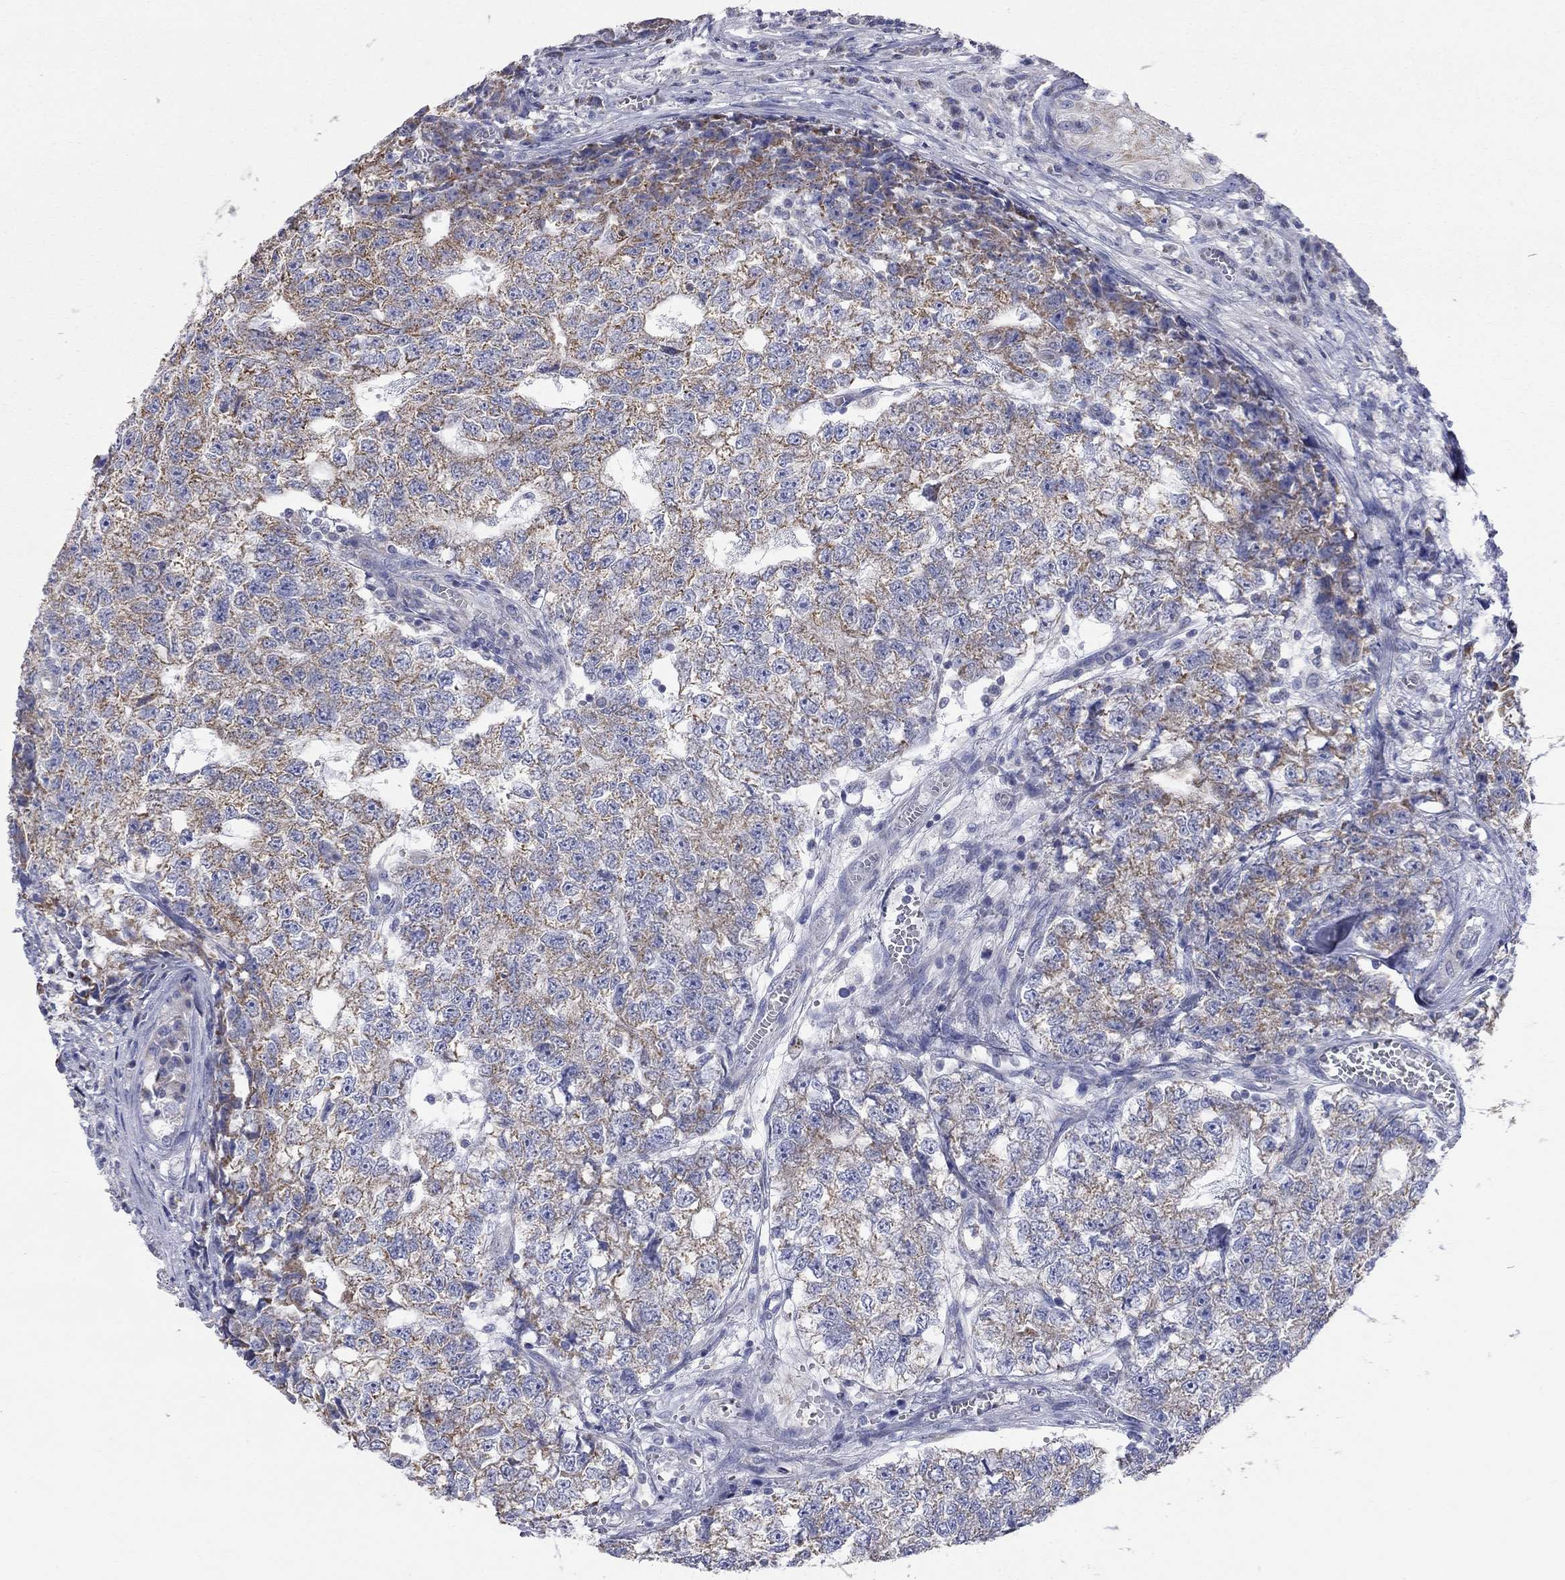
{"staining": {"intensity": "moderate", "quantity": ">75%", "location": "cytoplasmic/membranous"}, "tissue": "testis cancer", "cell_type": "Tumor cells", "image_type": "cancer", "snomed": [{"axis": "morphology", "description": "Seminoma, NOS"}, {"axis": "morphology", "description": "Carcinoma, Embryonal, NOS"}, {"axis": "topography", "description": "Testis"}], "caption": "Immunohistochemistry (IHC) (DAB) staining of human embryonal carcinoma (testis) exhibits moderate cytoplasmic/membranous protein expression in about >75% of tumor cells. (DAB (3,3'-diaminobenzidine) = brown stain, brightfield microscopy at high magnification).", "gene": "CFAP161", "patient": {"sex": "male", "age": 22}}